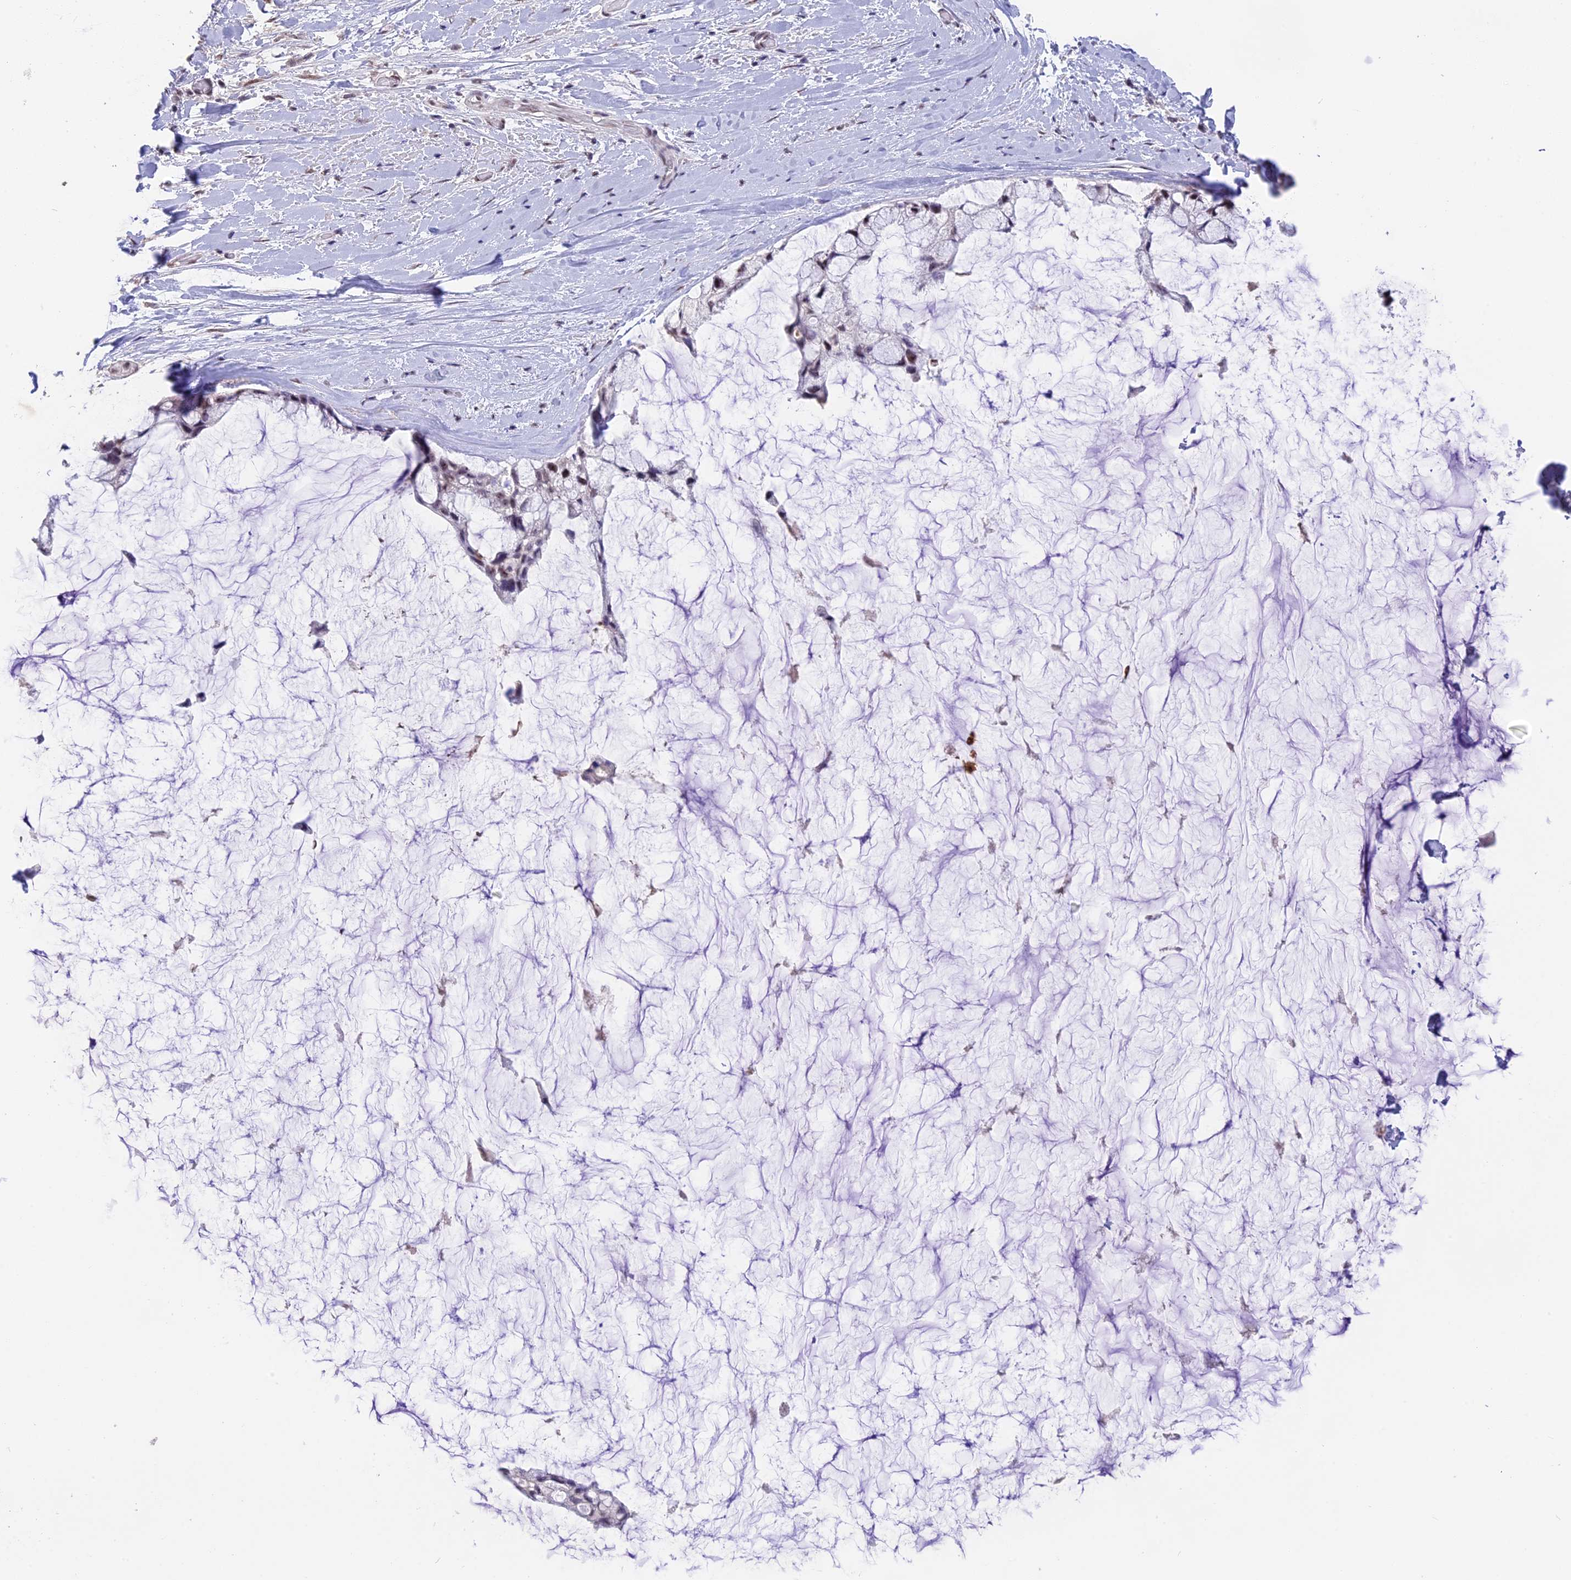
{"staining": {"intensity": "moderate", "quantity": "25%-75%", "location": "nuclear"}, "tissue": "ovarian cancer", "cell_type": "Tumor cells", "image_type": "cancer", "snomed": [{"axis": "morphology", "description": "Cystadenocarcinoma, mucinous, NOS"}, {"axis": "topography", "description": "Ovary"}], "caption": "Protein analysis of ovarian cancer tissue displays moderate nuclear staining in about 25%-75% of tumor cells. (brown staining indicates protein expression, while blue staining denotes nuclei).", "gene": "SETD2", "patient": {"sex": "female", "age": 39}}